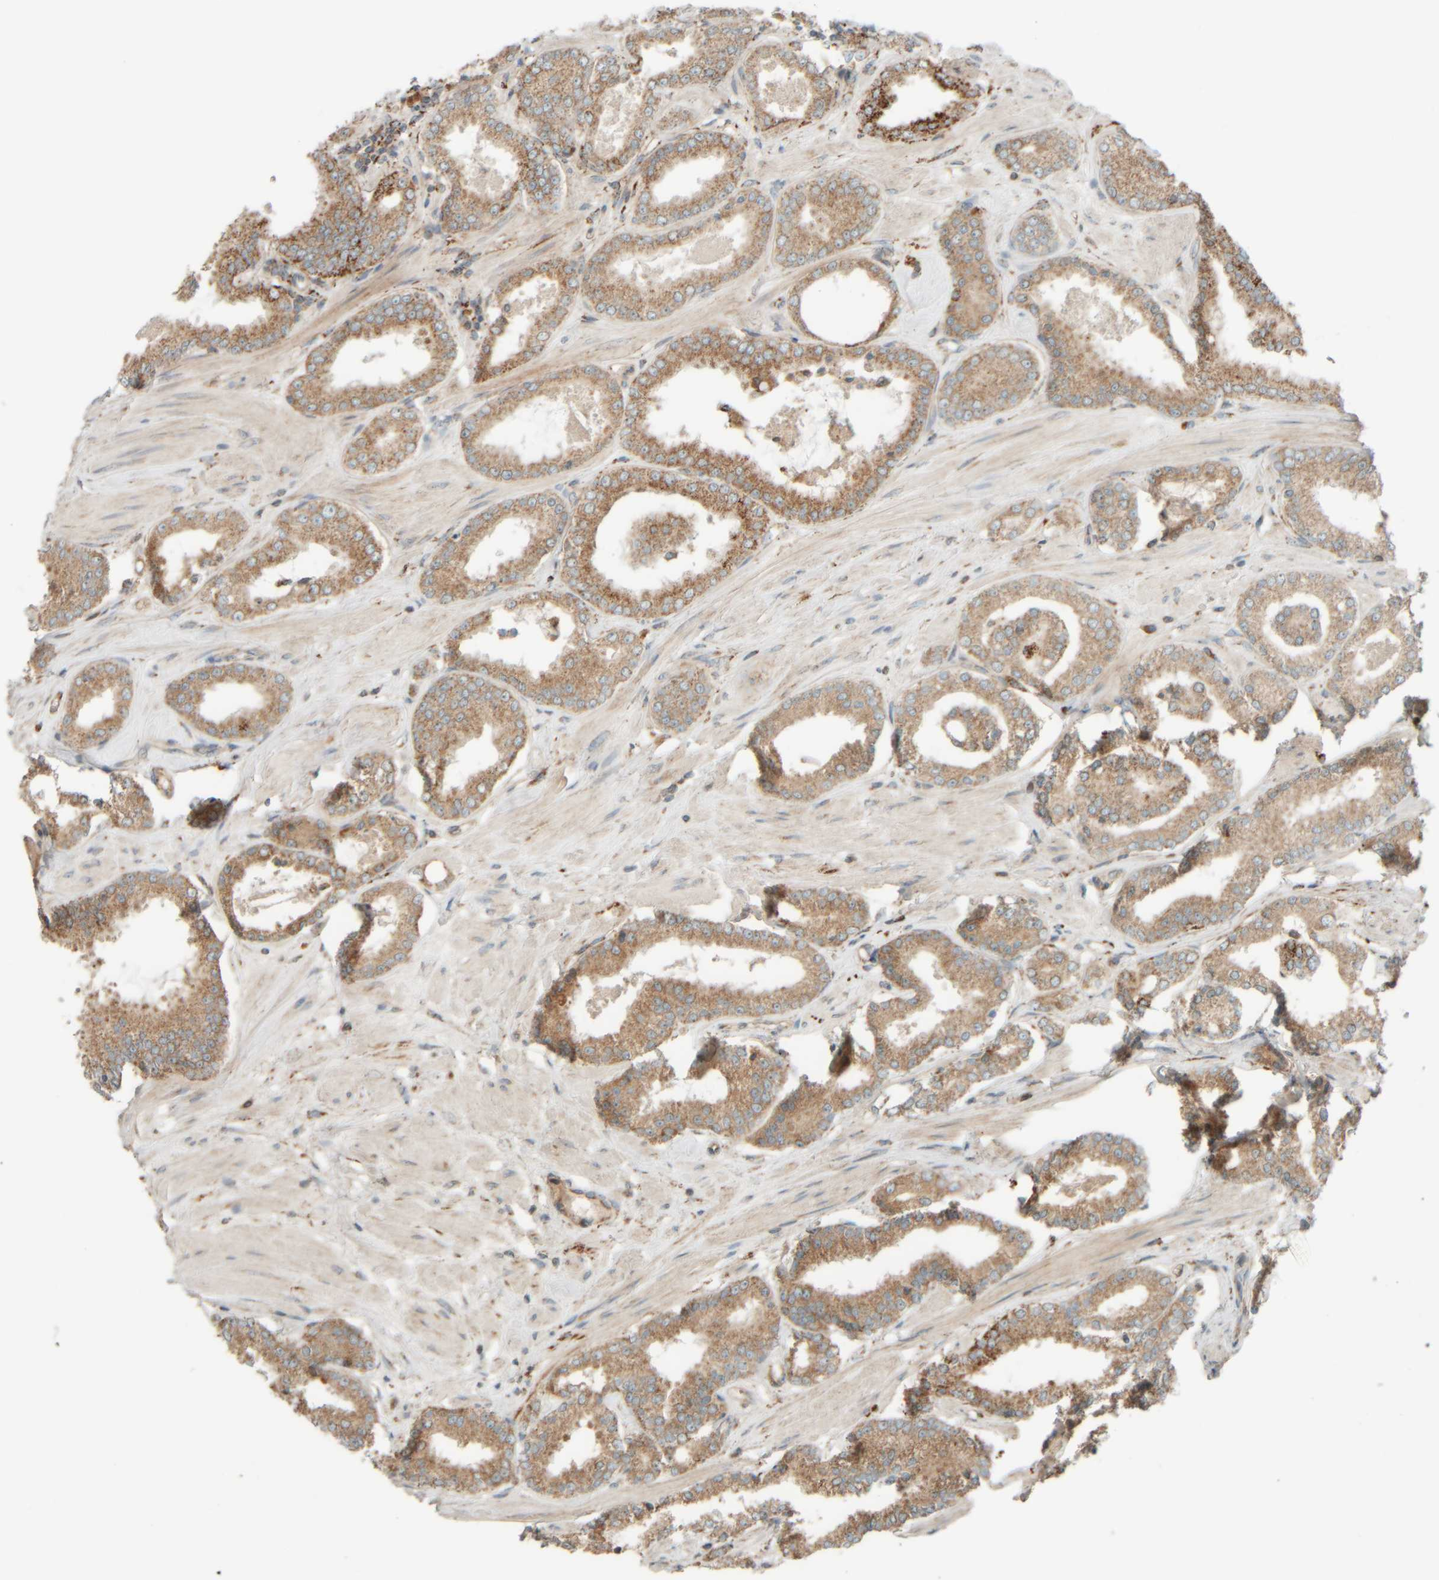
{"staining": {"intensity": "moderate", "quantity": ">75%", "location": "cytoplasmic/membranous"}, "tissue": "prostate cancer", "cell_type": "Tumor cells", "image_type": "cancer", "snomed": [{"axis": "morphology", "description": "Adenocarcinoma, Low grade"}, {"axis": "topography", "description": "Prostate"}], "caption": "Tumor cells exhibit moderate cytoplasmic/membranous expression in approximately >75% of cells in prostate cancer.", "gene": "SPAG5", "patient": {"sex": "male", "age": 62}}